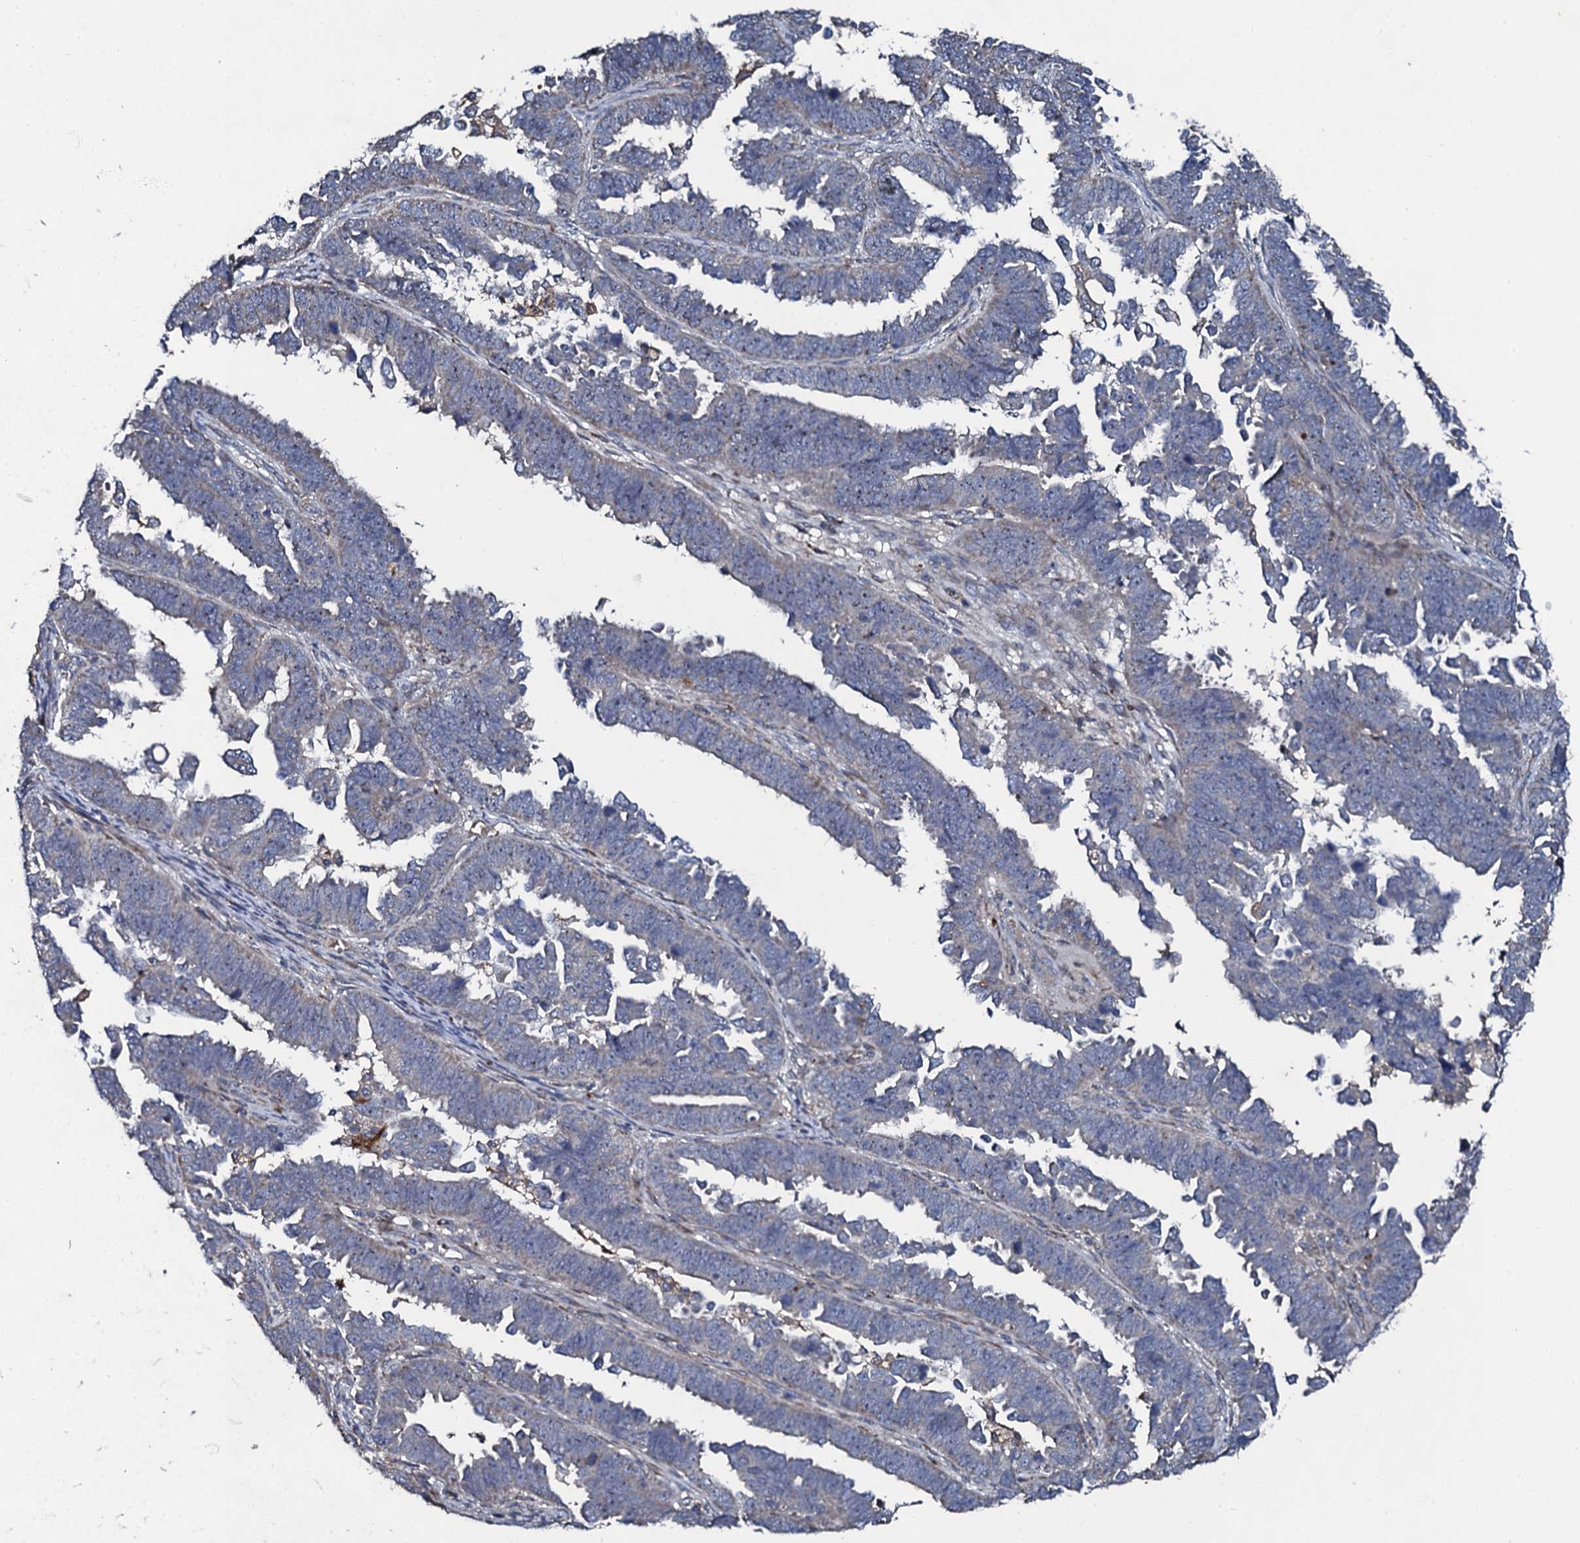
{"staining": {"intensity": "negative", "quantity": "none", "location": "none"}, "tissue": "endometrial cancer", "cell_type": "Tumor cells", "image_type": "cancer", "snomed": [{"axis": "morphology", "description": "Adenocarcinoma, NOS"}, {"axis": "topography", "description": "Endometrium"}], "caption": "The histopathology image shows no staining of tumor cells in endometrial adenocarcinoma. Brightfield microscopy of immunohistochemistry stained with DAB (3,3'-diaminobenzidine) (brown) and hematoxylin (blue), captured at high magnification.", "gene": "LRRC28", "patient": {"sex": "female", "age": 75}}